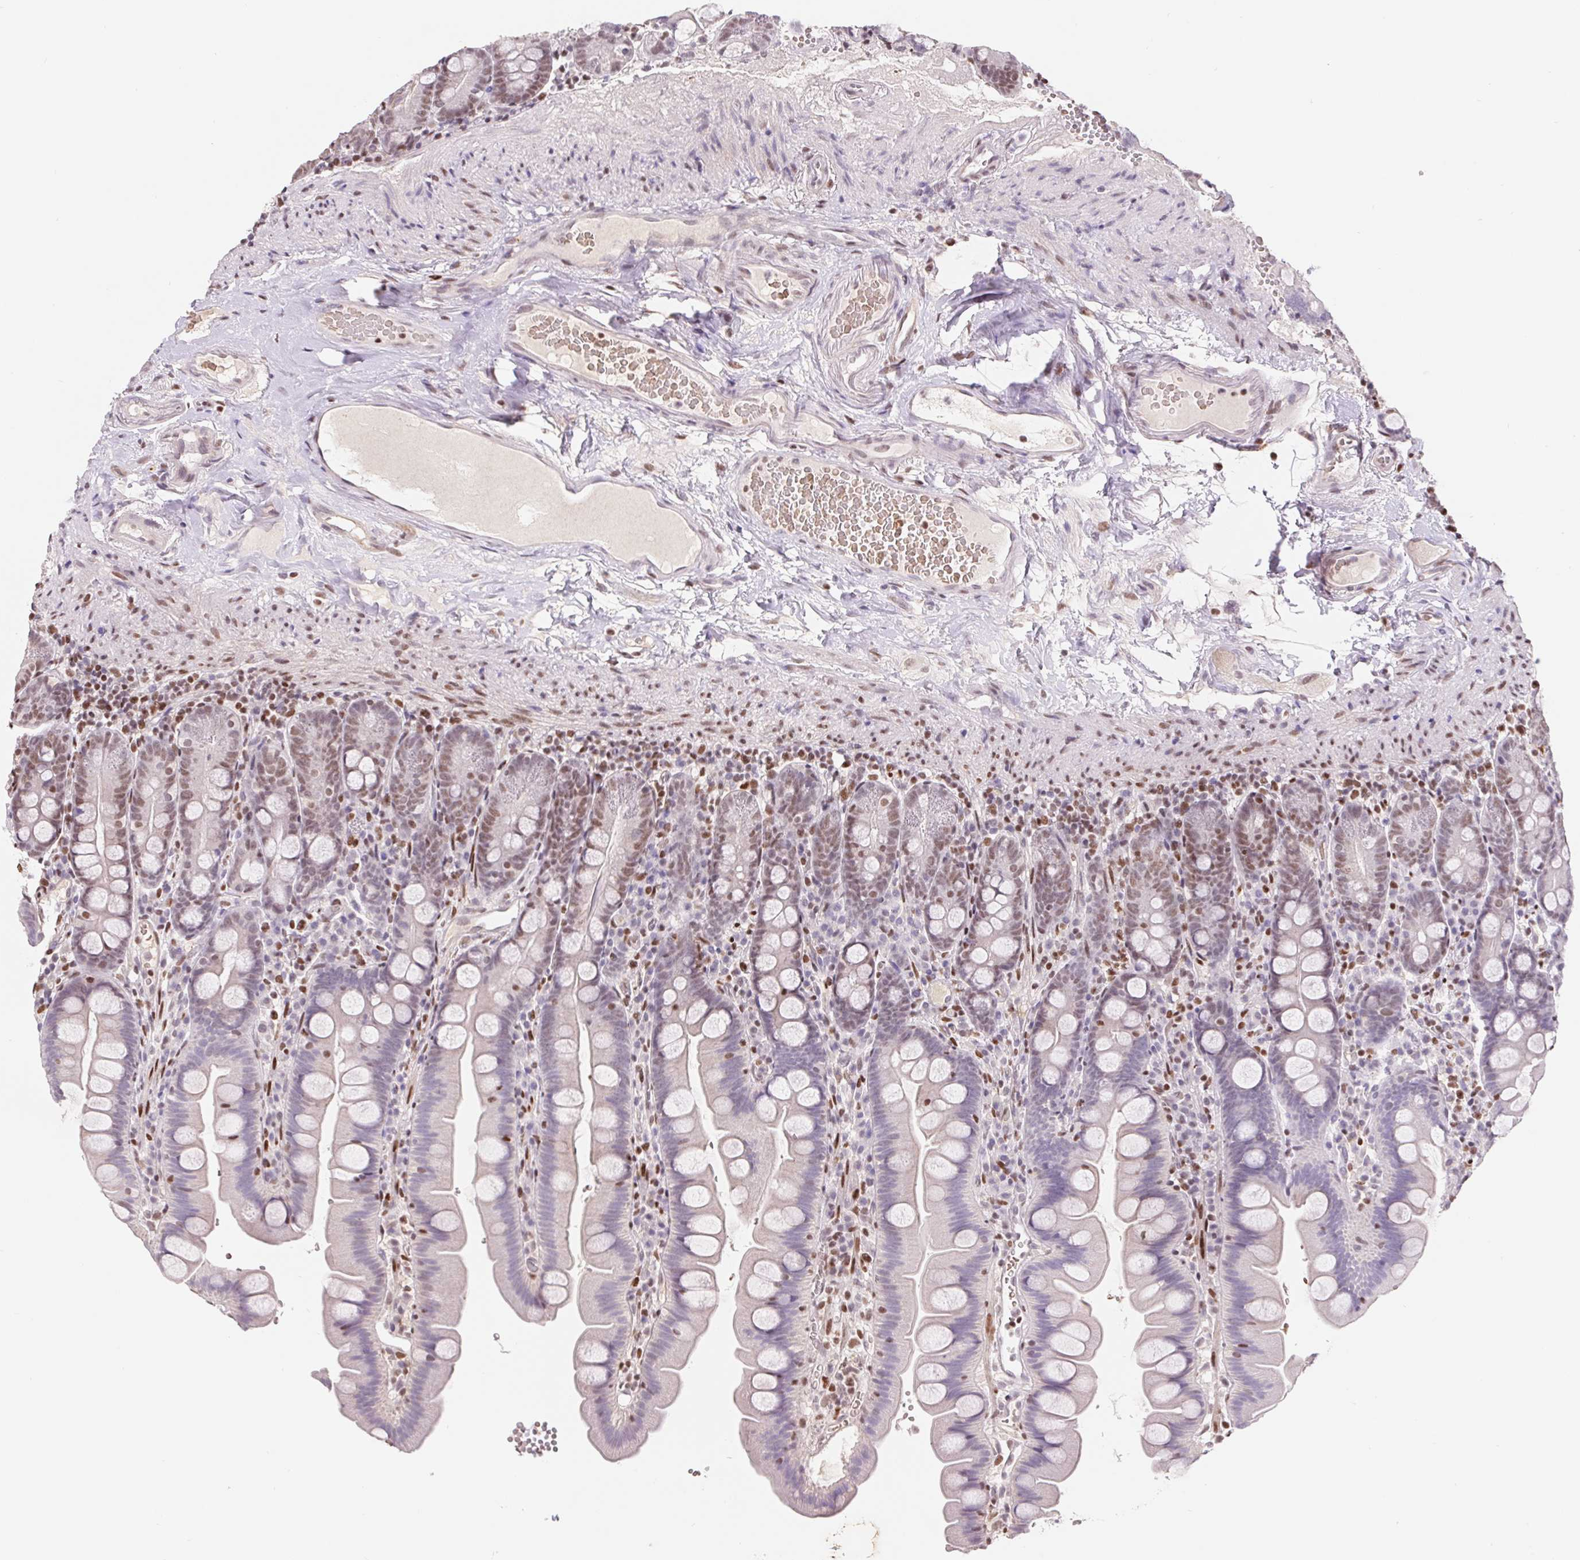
{"staining": {"intensity": "moderate", "quantity": "<25%", "location": "nuclear"}, "tissue": "small intestine", "cell_type": "Glandular cells", "image_type": "normal", "snomed": [{"axis": "morphology", "description": "Normal tissue, NOS"}, {"axis": "topography", "description": "Small intestine"}], "caption": "Approximately <25% of glandular cells in unremarkable human small intestine exhibit moderate nuclear protein staining as visualized by brown immunohistochemical staining.", "gene": "TRERF1", "patient": {"sex": "female", "age": 68}}